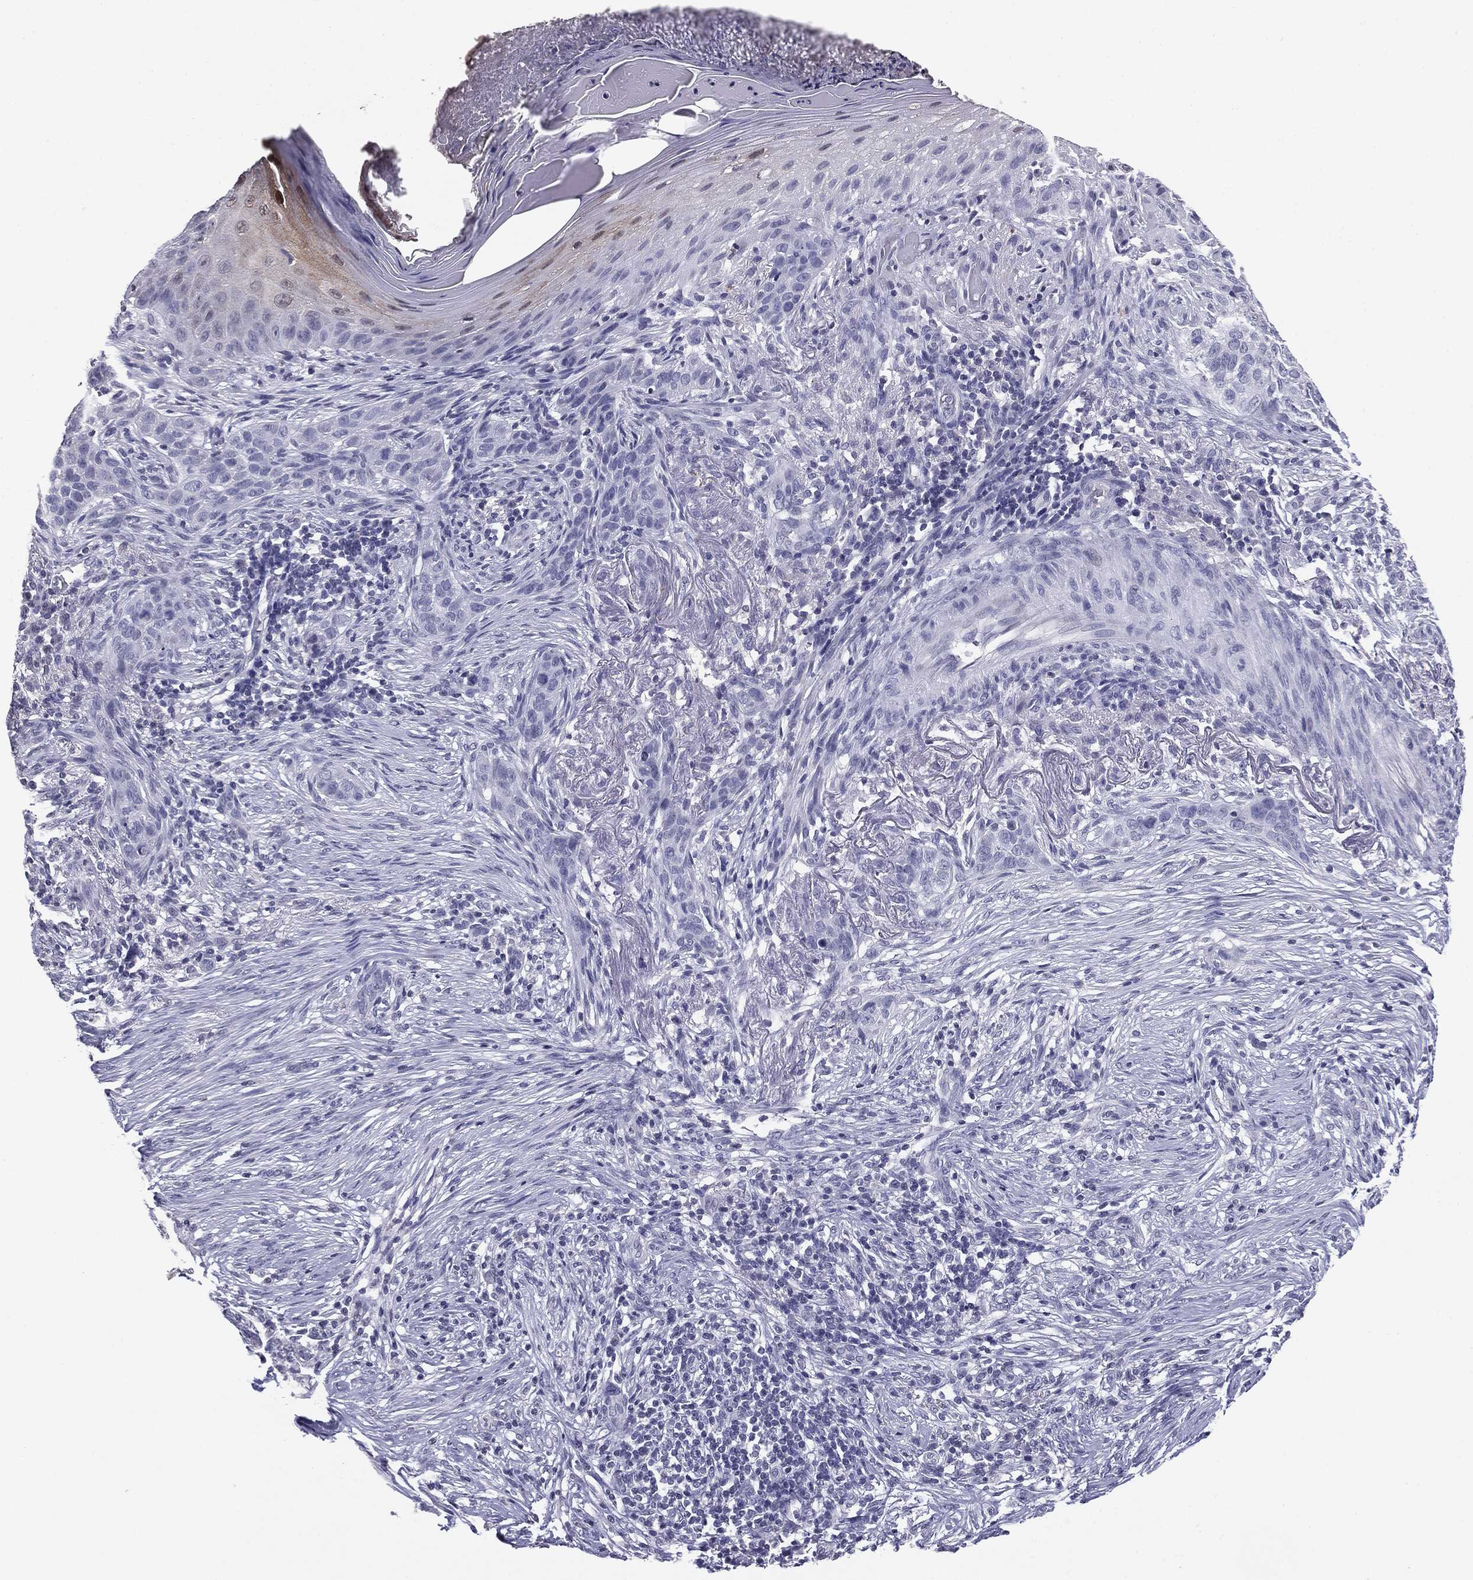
{"staining": {"intensity": "negative", "quantity": "none", "location": "none"}, "tissue": "skin cancer", "cell_type": "Tumor cells", "image_type": "cancer", "snomed": [{"axis": "morphology", "description": "Squamous cell carcinoma, NOS"}, {"axis": "topography", "description": "Skin"}], "caption": "This is an immunohistochemistry (IHC) image of human skin cancer. There is no staining in tumor cells.", "gene": "SERPINB4", "patient": {"sex": "male", "age": 88}}